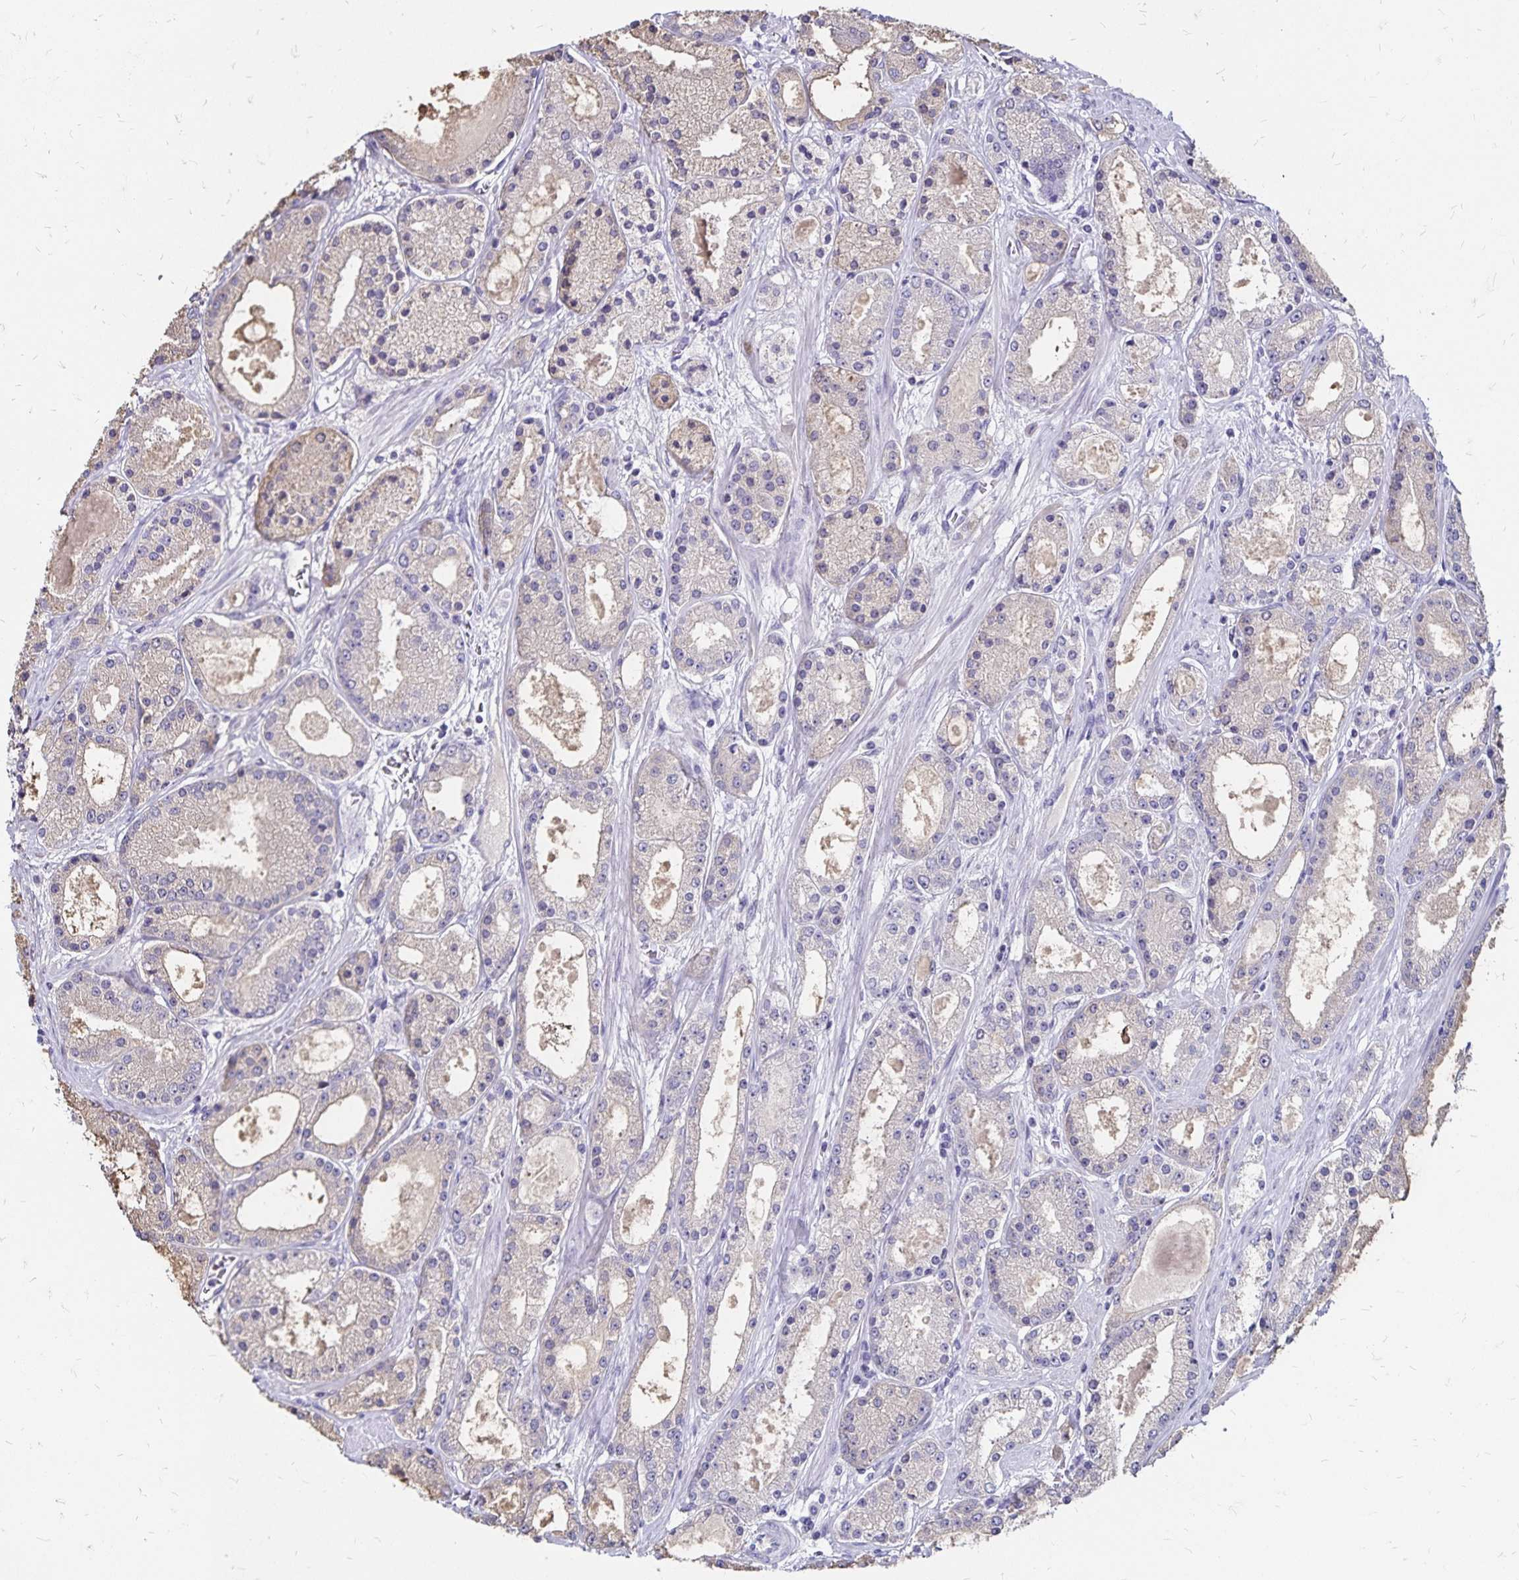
{"staining": {"intensity": "negative", "quantity": "none", "location": "none"}, "tissue": "prostate cancer", "cell_type": "Tumor cells", "image_type": "cancer", "snomed": [{"axis": "morphology", "description": "Adenocarcinoma, High grade"}, {"axis": "topography", "description": "Prostate"}], "caption": "Immunohistochemistry (IHC) of human prostate high-grade adenocarcinoma demonstrates no staining in tumor cells.", "gene": "IKZF1", "patient": {"sex": "male", "age": 67}}